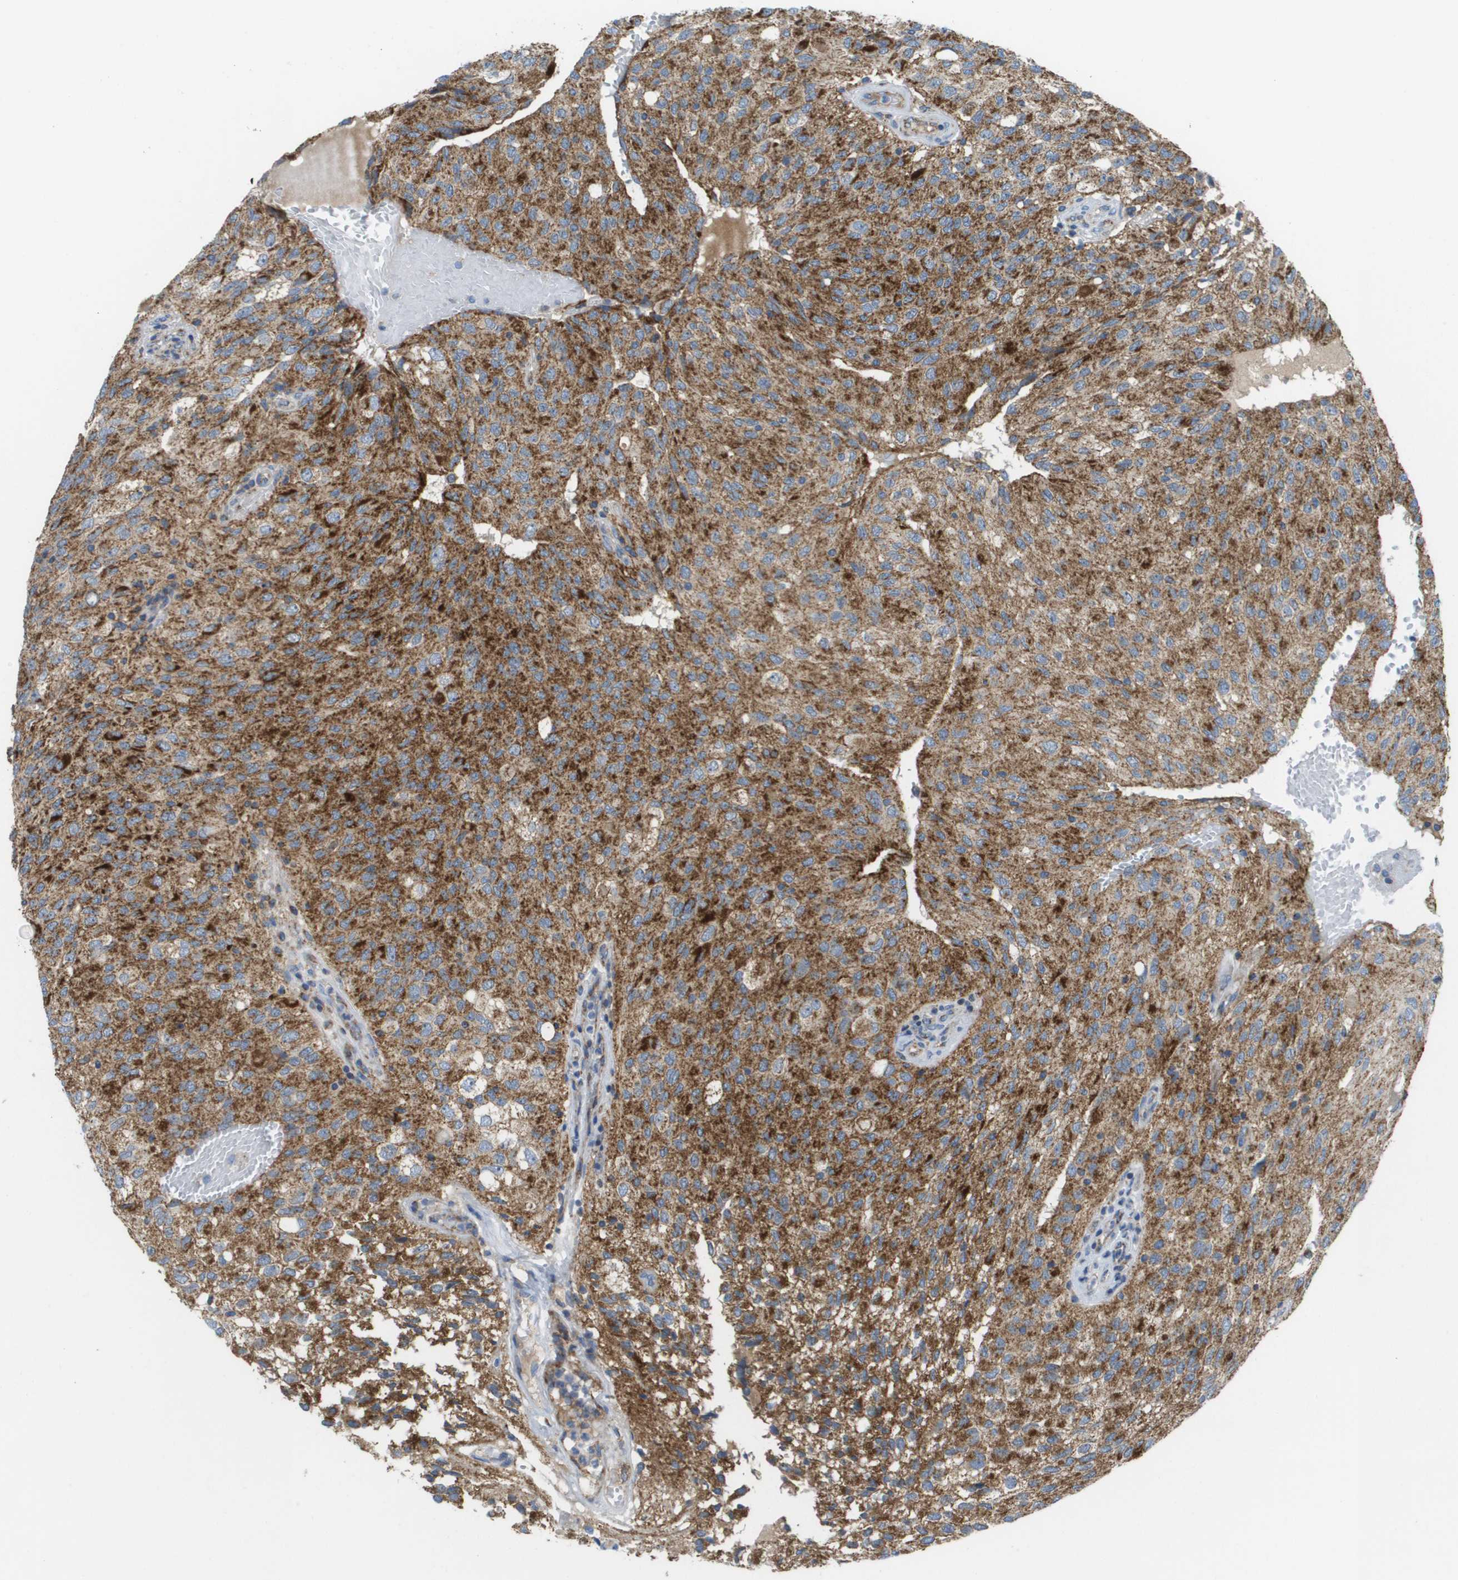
{"staining": {"intensity": "moderate", "quantity": ">75%", "location": "cytoplasmic/membranous"}, "tissue": "glioma", "cell_type": "Tumor cells", "image_type": "cancer", "snomed": [{"axis": "morphology", "description": "Glioma, malignant, High grade"}, {"axis": "topography", "description": "Brain"}], "caption": "Immunohistochemical staining of glioma shows moderate cytoplasmic/membranous protein staining in approximately >75% of tumor cells. (brown staining indicates protein expression, while blue staining denotes nuclei).", "gene": "FIS1", "patient": {"sex": "male", "age": 32}}